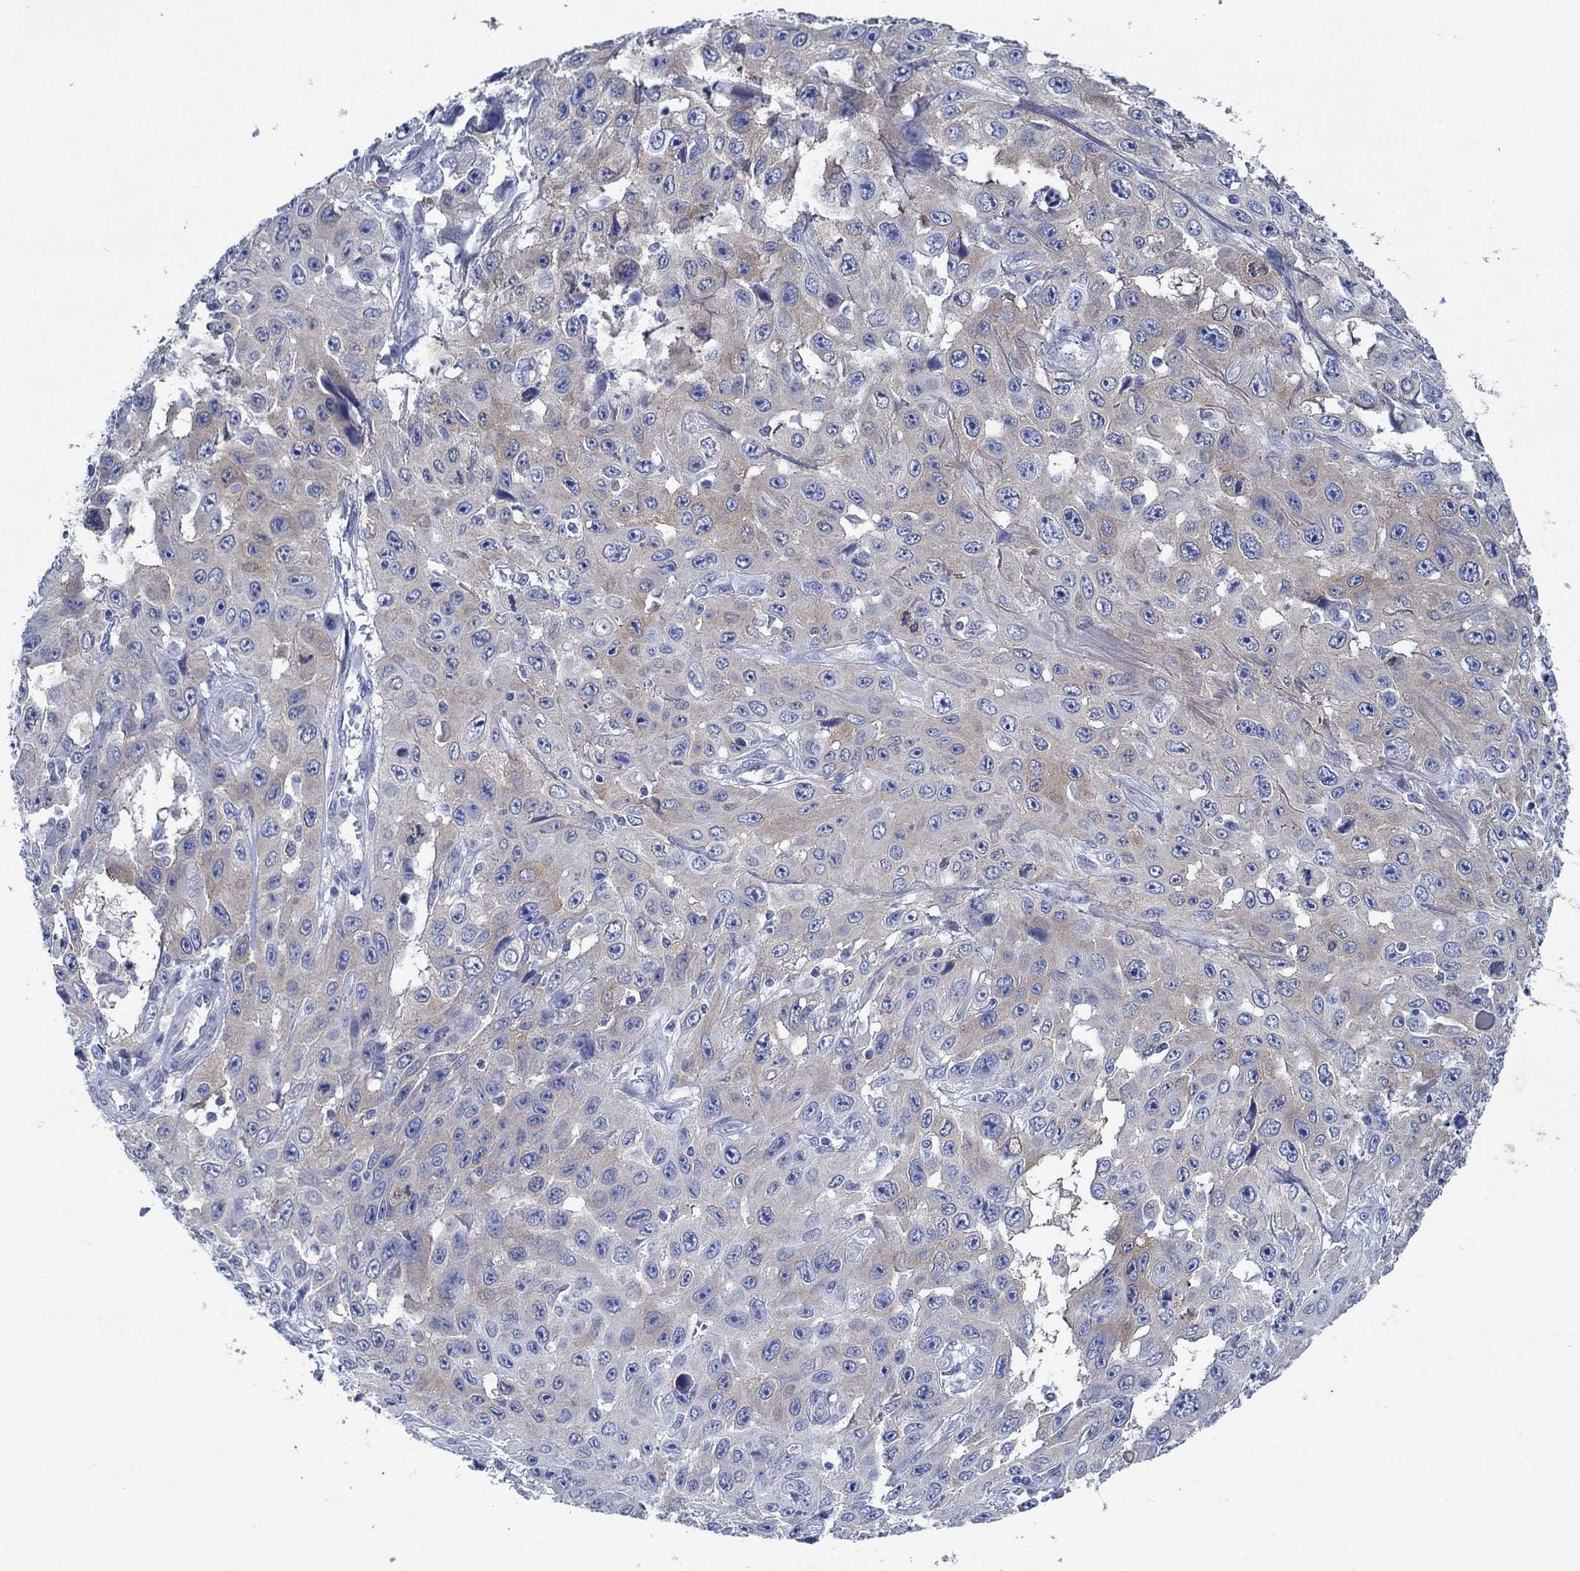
{"staining": {"intensity": "weak", "quantity": "25%-75%", "location": "cytoplasmic/membranous"}, "tissue": "skin cancer", "cell_type": "Tumor cells", "image_type": "cancer", "snomed": [{"axis": "morphology", "description": "Squamous cell carcinoma, NOS"}, {"axis": "topography", "description": "Skin"}], "caption": "Skin cancer stained with a protein marker shows weak staining in tumor cells.", "gene": "TRIM16", "patient": {"sex": "male", "age": 82}}